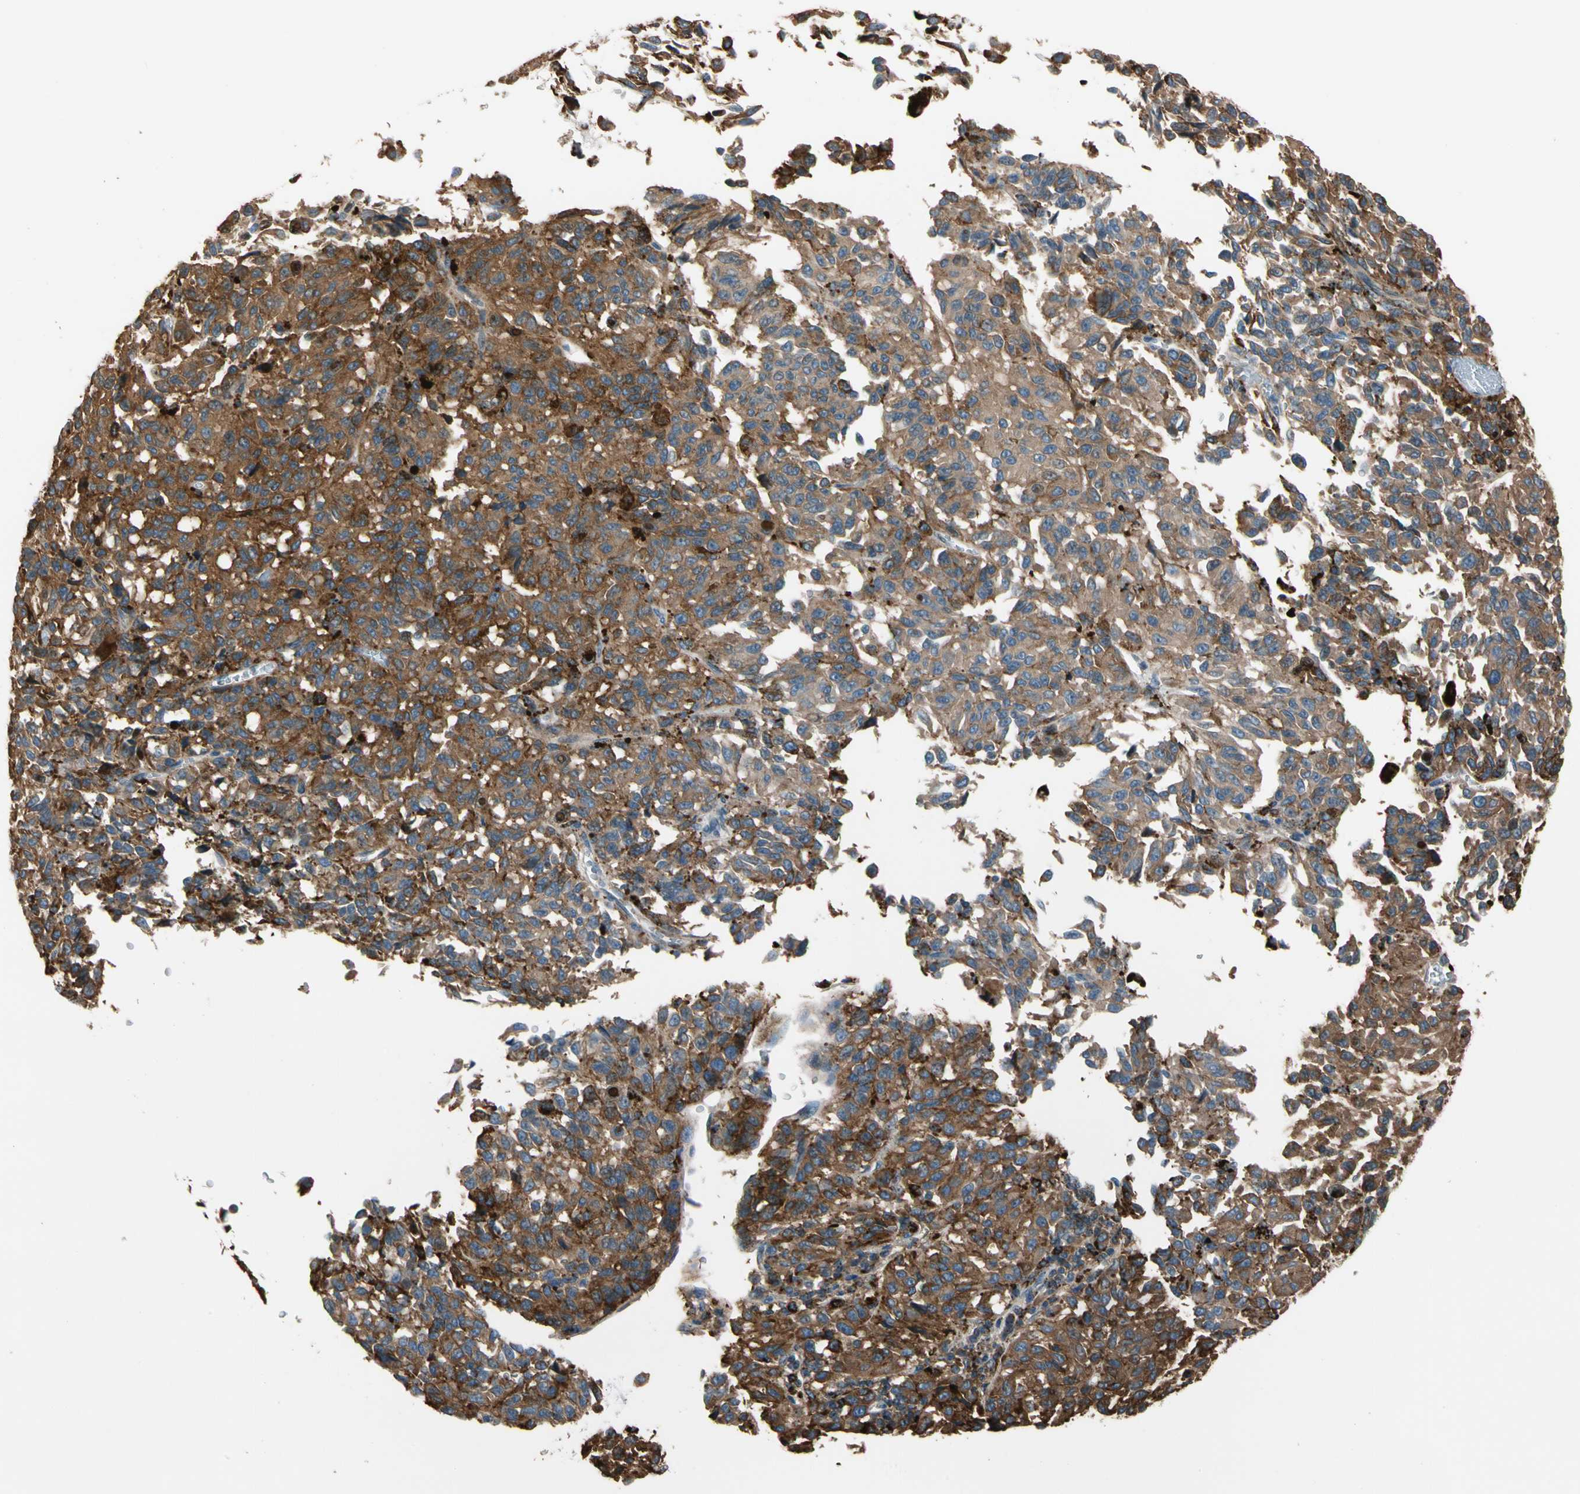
{"staining": {"intensity": "strong", "quantity": ">75%", "location": "cytoplasmic/membranous"}, "tissue": "melanoma", "cell_type": "Tumor cells", "image_type": "cancer", "snomed": [{"axis": "morphology", "description": "Malignant melanoma, Metastatic site"}, {"axis": "topography", "description": "Lung"}], "caption": "The histopathology image shows a brown stain indicating the presence of a protein in the cytoplasmic/membranous of tumor cells in malignant melanoma (metastatic site).", "gene": "GM2A", "patient": {"sex": "male", "age": 64}}